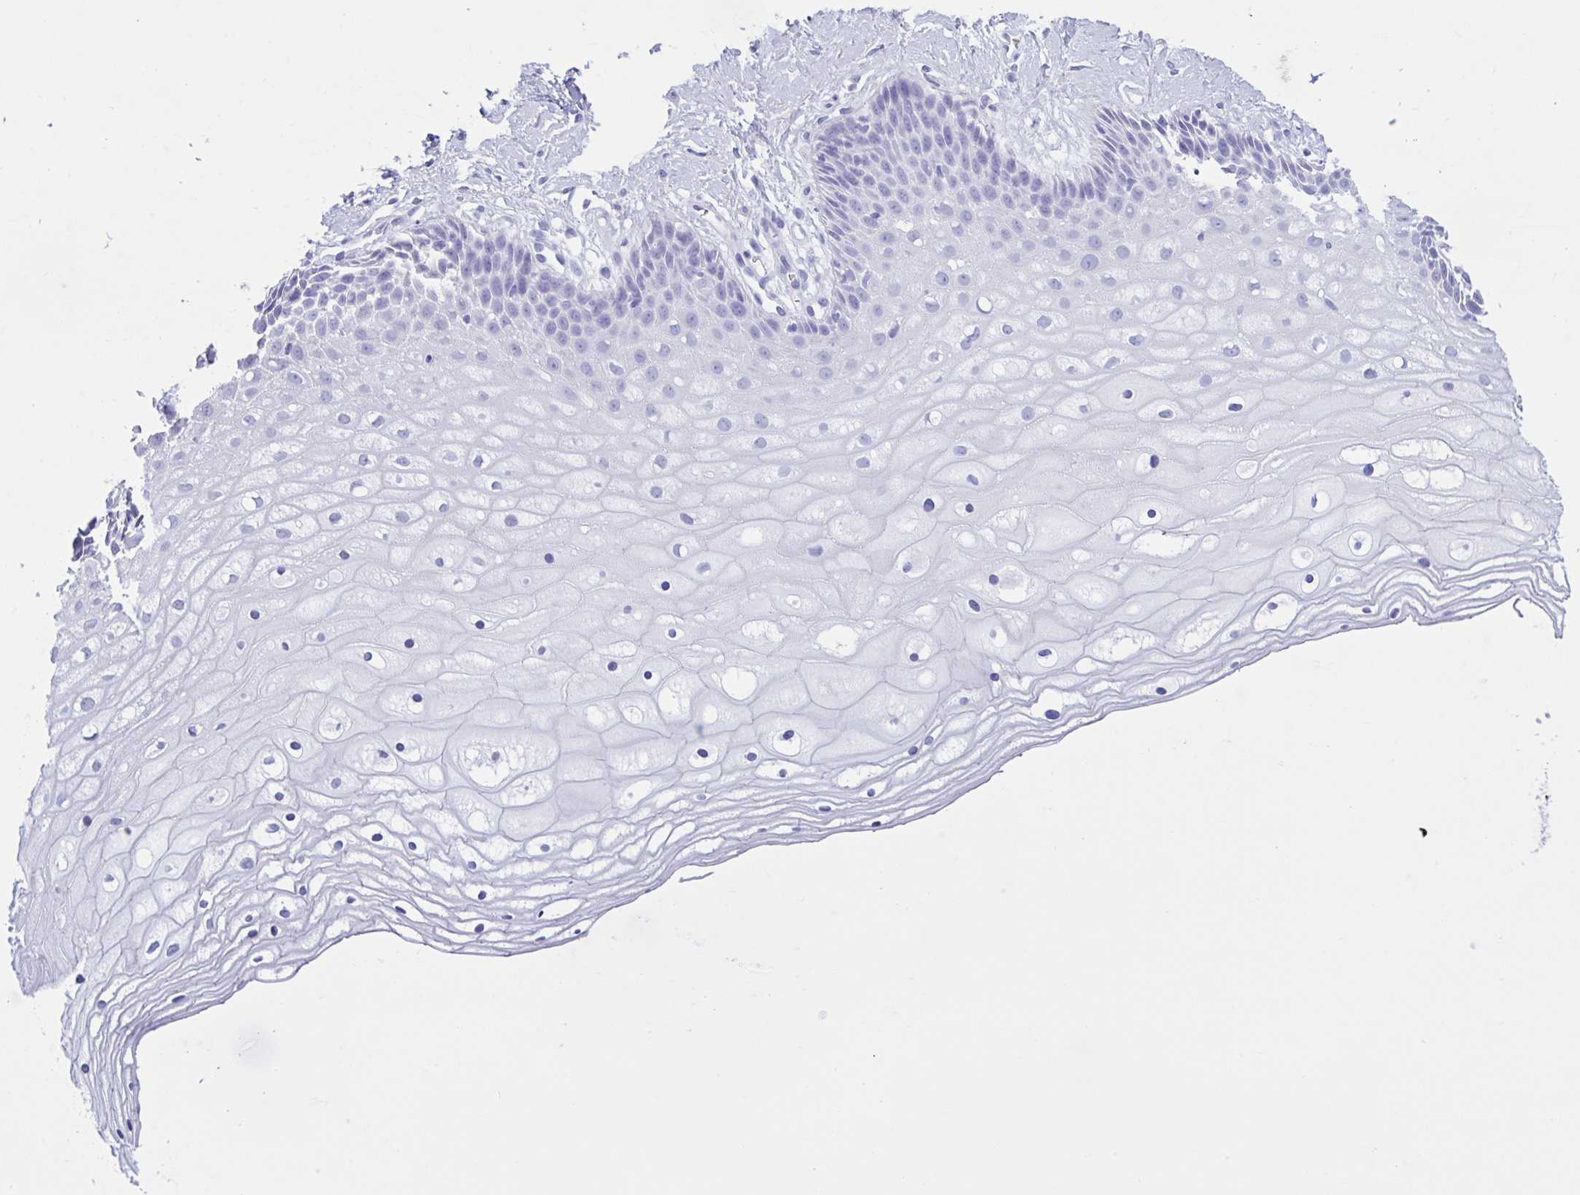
{"staining": {"intensity": "negative", "quantity": "none", "location": "none"}, "tissue": "cervix", "cell_type": "Glandular cells", "image_type": "normal", "snomed": [{"axis": "morphology", "description": "Normal tissue, NOS"}, {"axis": "topography", "description": "Cervix"}], "caption": "IHC histopathology image of benign human cervix stained for a protein (brown), which demonstrates no expression in glandular cells. (Stains: DAB (3,3'-diaminobenzidine) immunohistochemistry (IHC) with hematoxylin counter stain, Microscopy: brightfield microscopy at high magnification).", "gene": "LARGE2", "patient": {"sex": "female", "age": 36}}